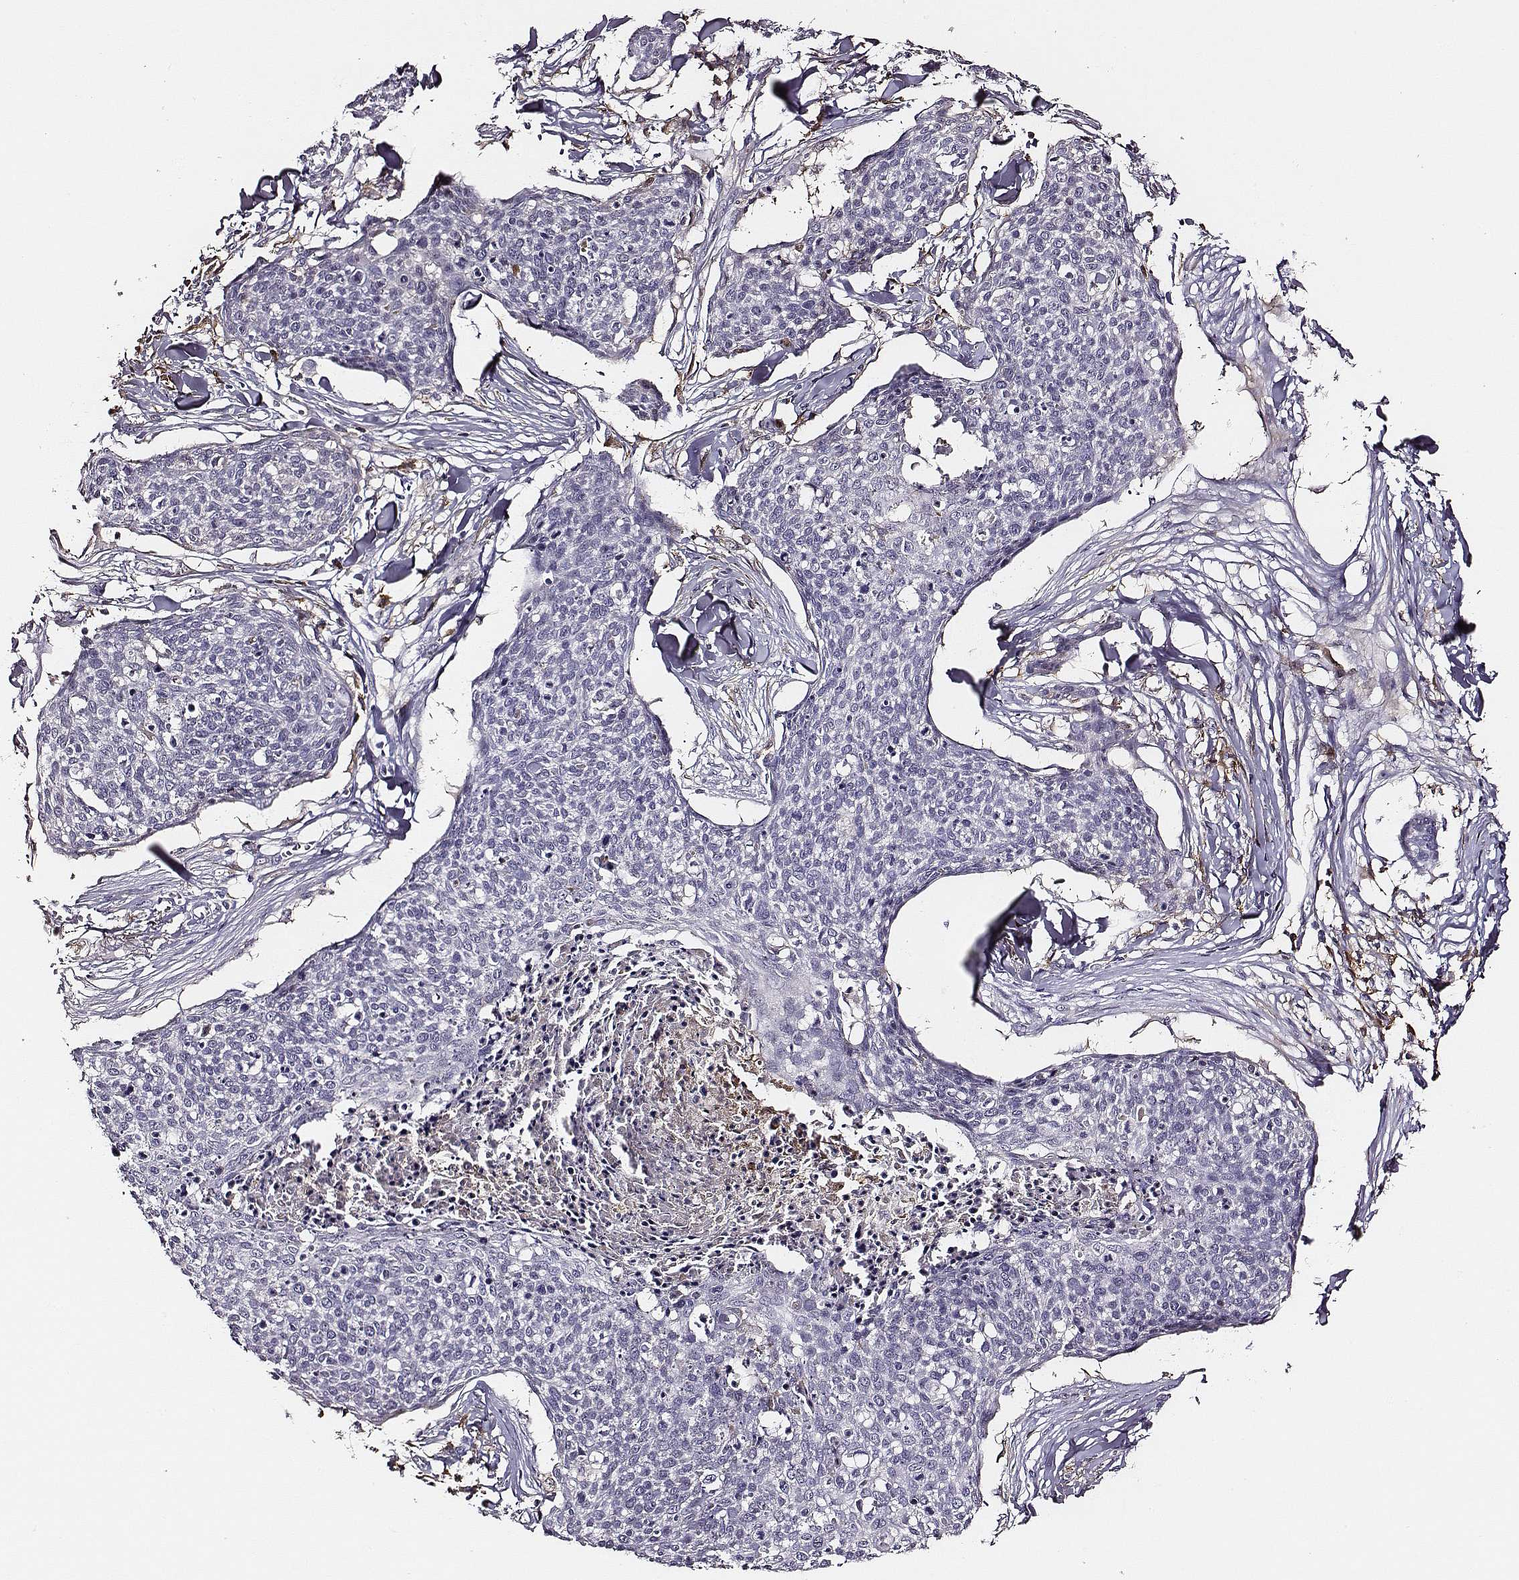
{"staining": {"intensity": "negative", "quantity": "none", "location": "none"}, "tissue": "skin cancer", "cell_type": "Tumor cells", "image_type": "cancer", "snomed": [{"axis": "morphology", "description": "Squamous cell carcinoma, NOS"}, {"axis": "topography", "description": "Skin"}, {"axis": "topography", "description": "Vulva"}], "caption": "This is a micrograph of immunohistochemistry staining of squamous cell carcinoma (skin), which shows no expression in tumor cells.", "gene": "TF", "patient": {"sex": "female", "age": 75}}